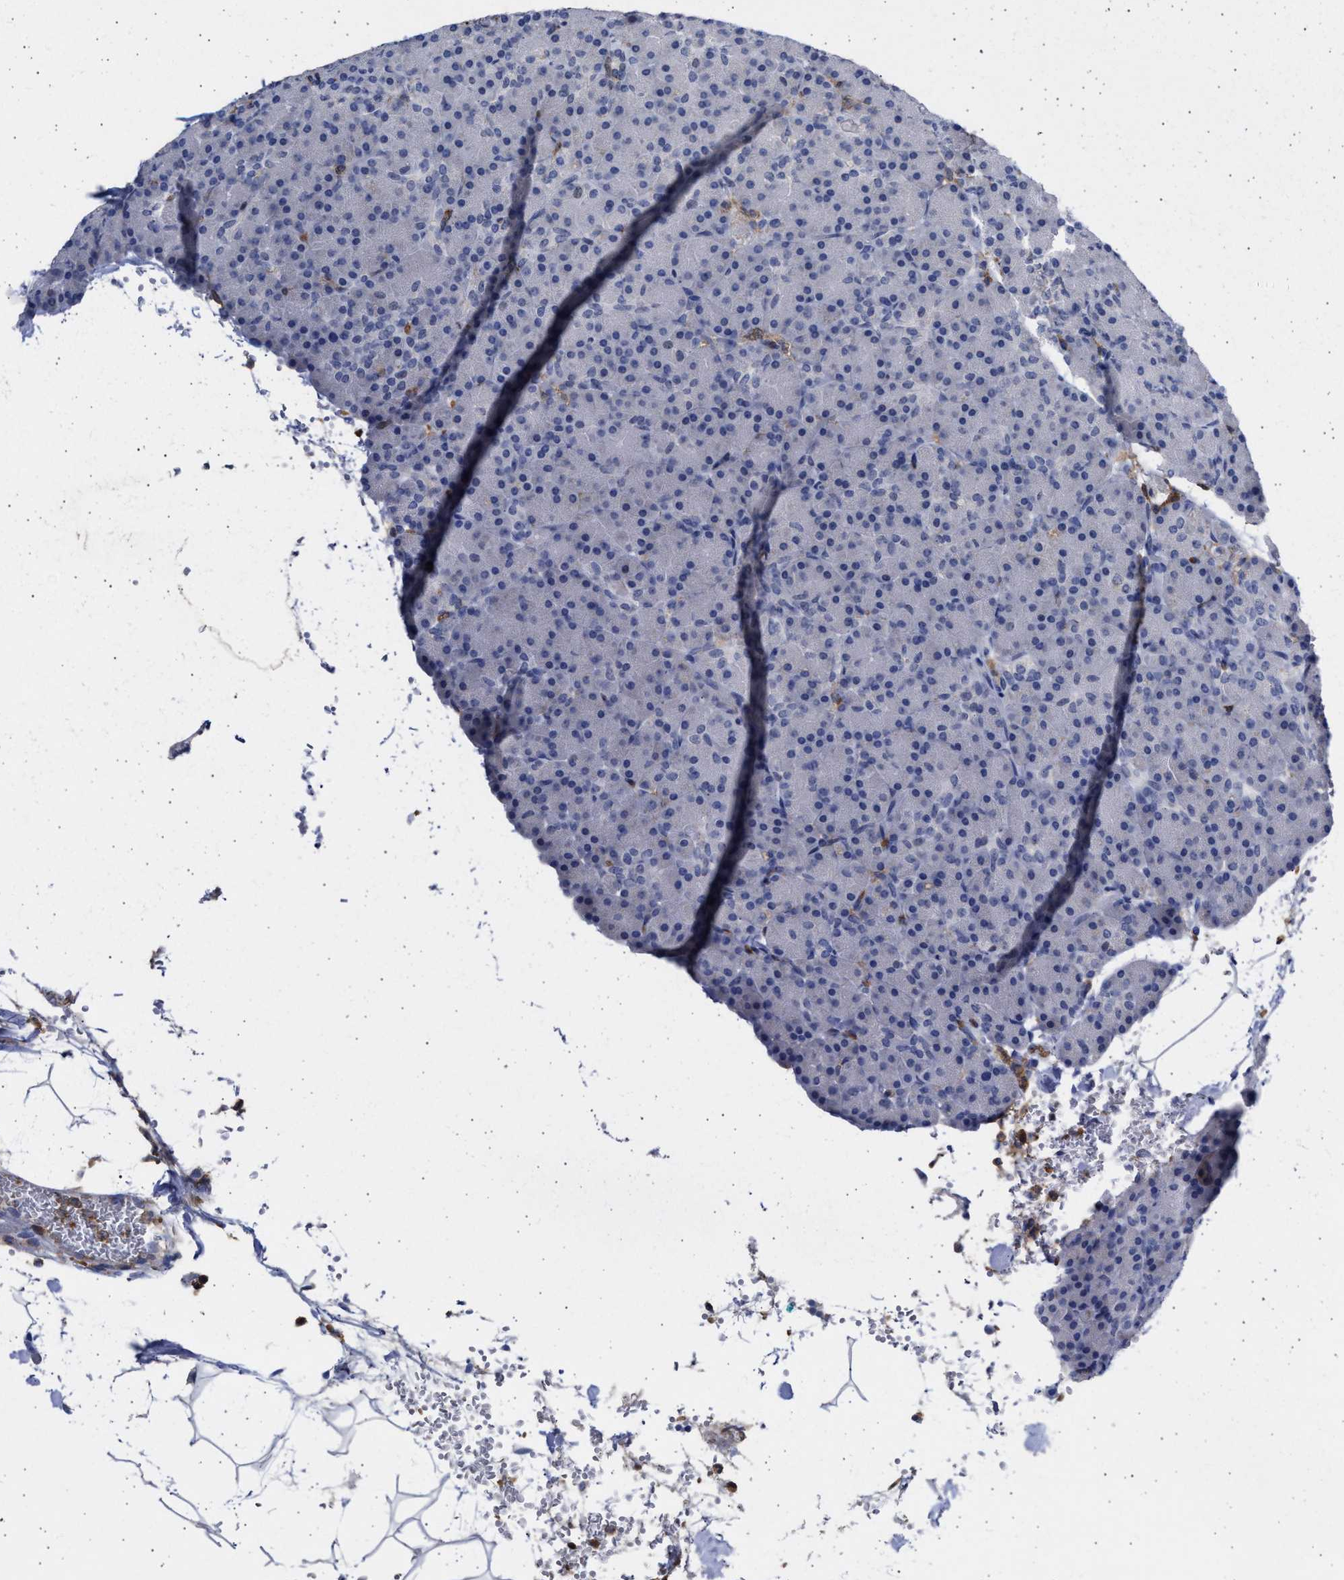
{"staining": {"intensity": "weak", "quantity": "25%-75%", "location": "cytoplasmic/membranous"}, "tissue": "pancreas", "cell_type": "Exocrine glandular cells", "image_type": "normal", "snomed": [{"axis": "morphology", "description": "Normal tissue, NOS"}, {"axis": "topography", "description": "Pancreas"}], "caption": "This histopathology image displays immunohistochemistry (IHC) staining of unremarkable human pancreas, with low weak cytoplasmic/membranous expression in approximately 25%-75% of exocrine glandular cells.", "gene": "FCER1A", "patient": {"sex": "female", "age": 43}}